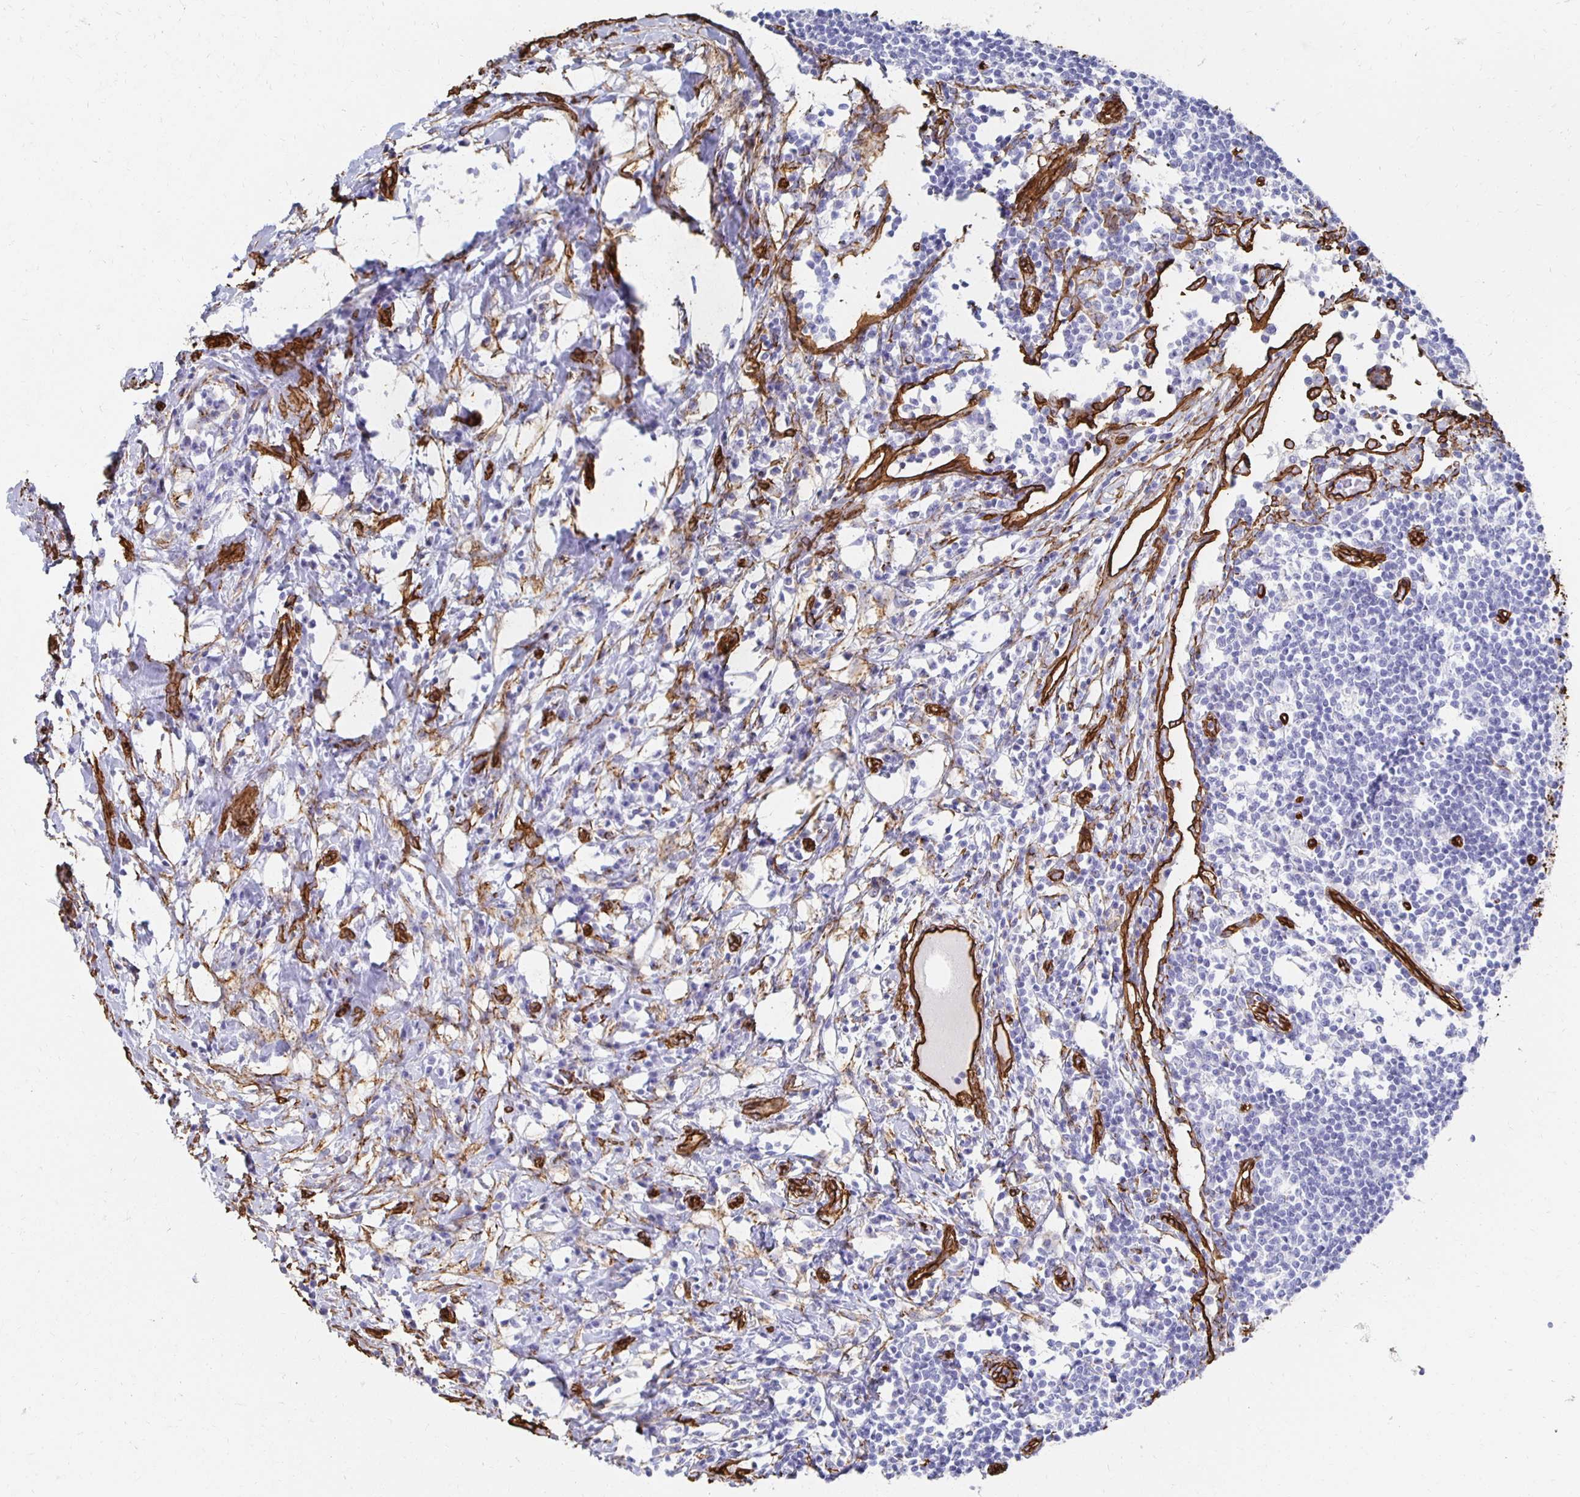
{"staining": {"intensity": "negative", "quantity": "none", "location": "none"}, "tissue": "lymph node", "cell_type": "Non-germinal center cells", "image_type": "normal", "snomed": [{"axis": "morphology", "description": "Normal tissue, NOS"}, {"axis": "topography", "description": "Lymph node"}], "caption": "This is an IHC image of unremarkable human lymph node. There is no positivity in non-germinal center cells.", "gene": "VIPR2", "patient": {"sex": "male", "age": 67}}